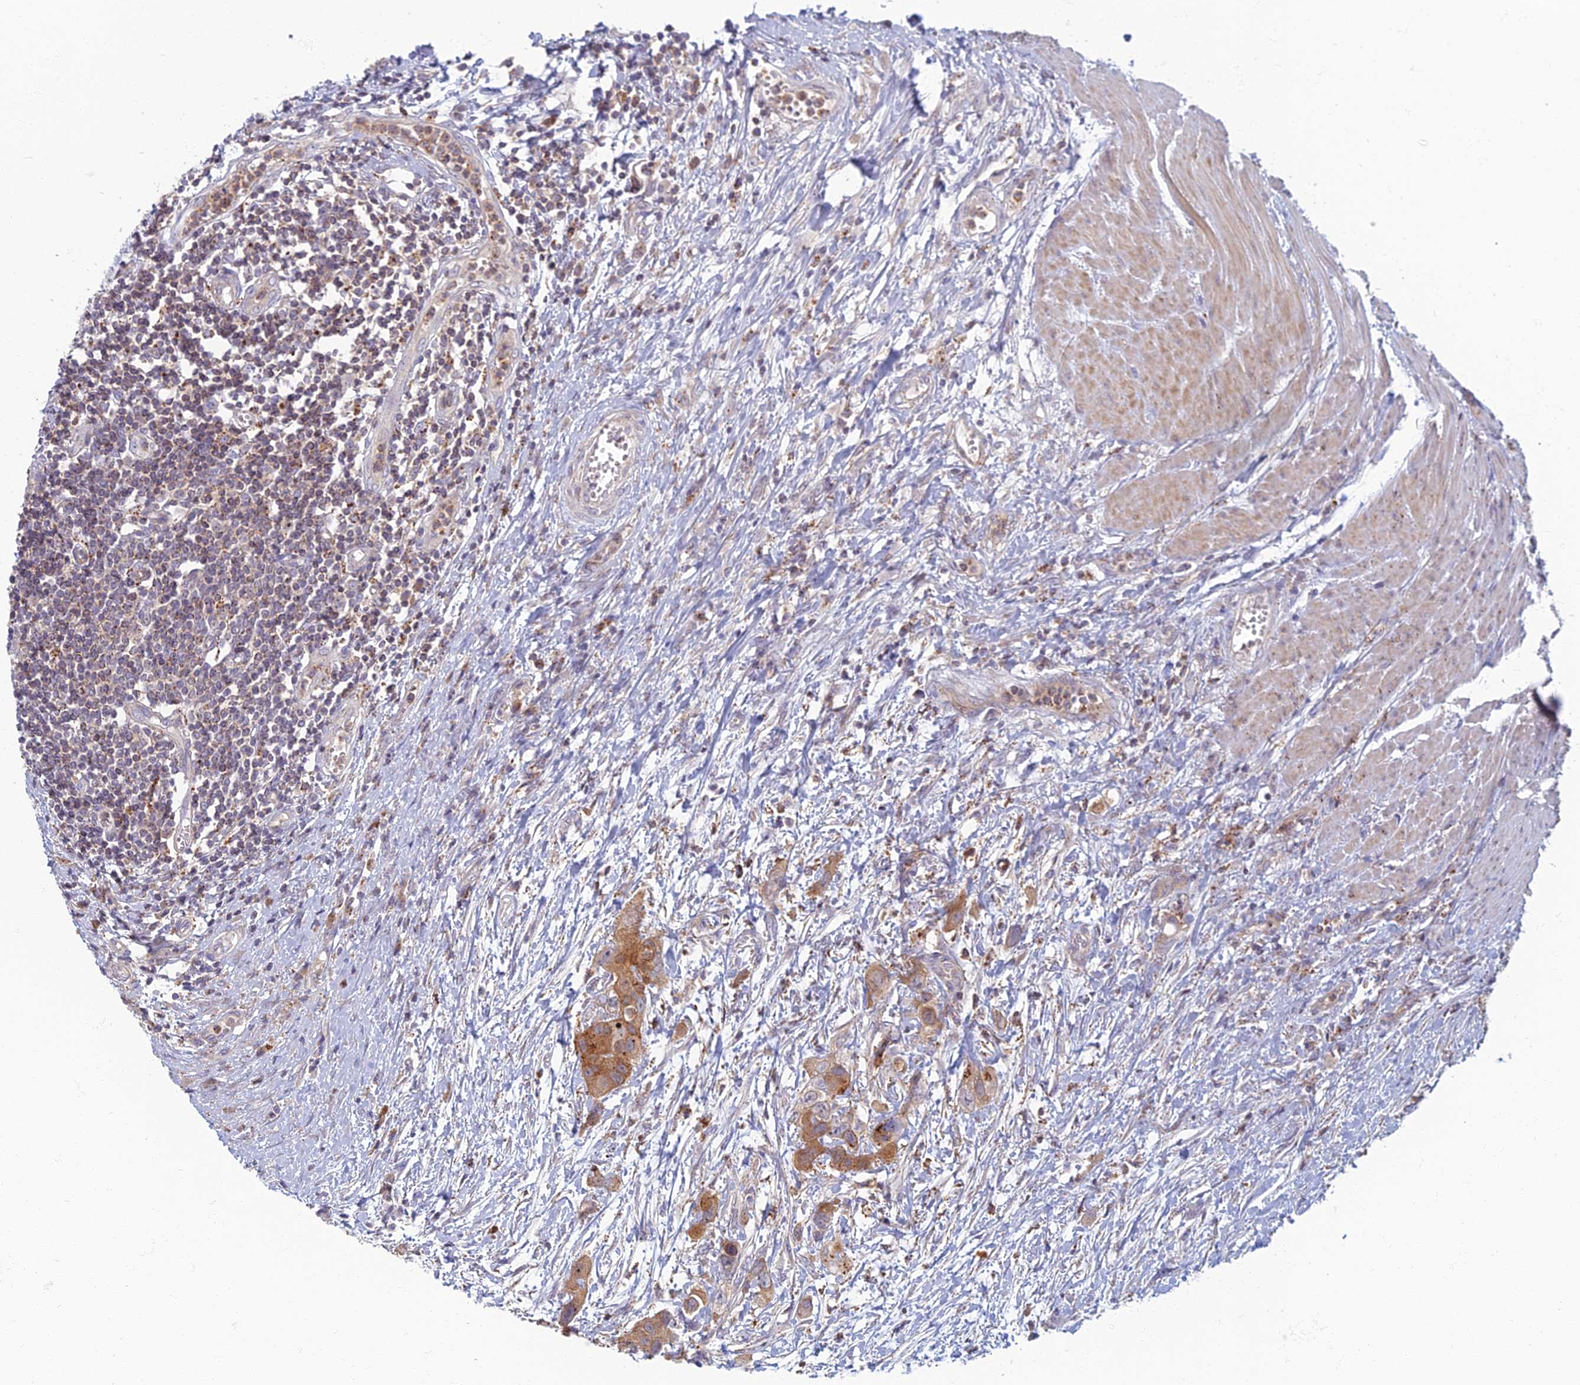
{"staining": {"intensity": "strong", "quantity": ">75%", "location": "cytoplasmic/membranous"}, "tissue": "colorectal cancer", "cell_type": "Tumor cells", "image_type": "cancer", "snomed": [{"axis": "morphology", "description": "Adenocarcinoma, NOS"}, {"axis": "topography", "description": "Colon"}], "caption": "This image reveals colorectal cancer stained with immunohistochemistry to label a protein in brown. The cytoplasmic/membranous of tumor cells show strong positivity for the protein. Nuclei are counter-stained blue.", "gene": "CHMP4B", "patient": {"sex": "male", "age": 77}}